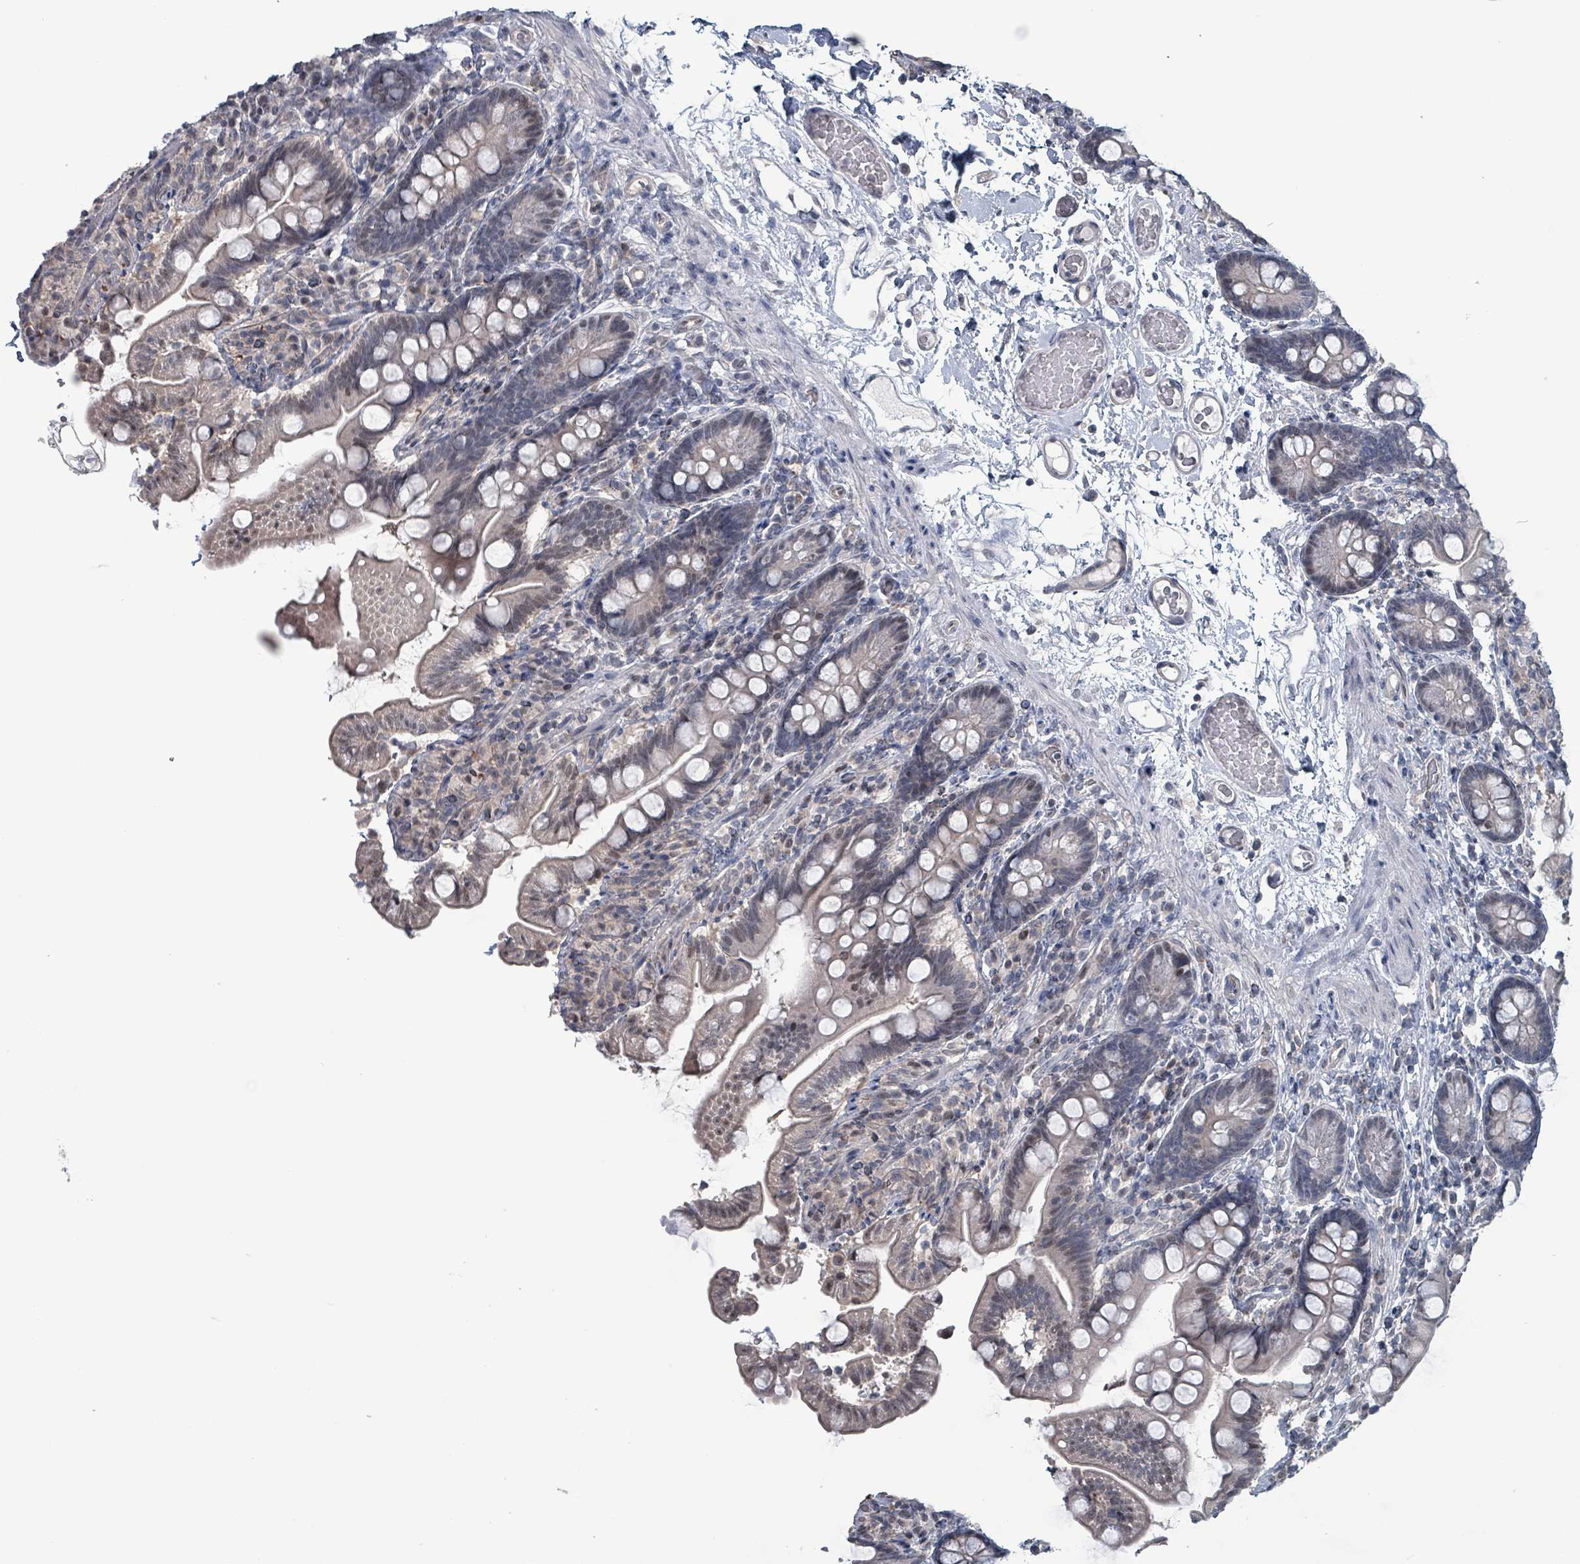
{"staining": {"intensity": "moderate", "quantity": "<25%", "location": "cytoplasmic/membranous,nuclear"}, "tissue": "small intestine", "cell_type": "Glandular cells", "image_type": "normal", "snomed": [{"axis": "morphology", "description": "Normal tissue, NOS"}, {"axis": "topography", "description": "Small intestine"}], "caption": "This is a histology image of immunohistochemistry (IHC) staining of unremarkable small intestine, which shows moderate staining in the cytoplasmic/membranous,nuclear of glandular cells.", "gene": "BIVM", "patient": {"sex": "female", "age": 64}}